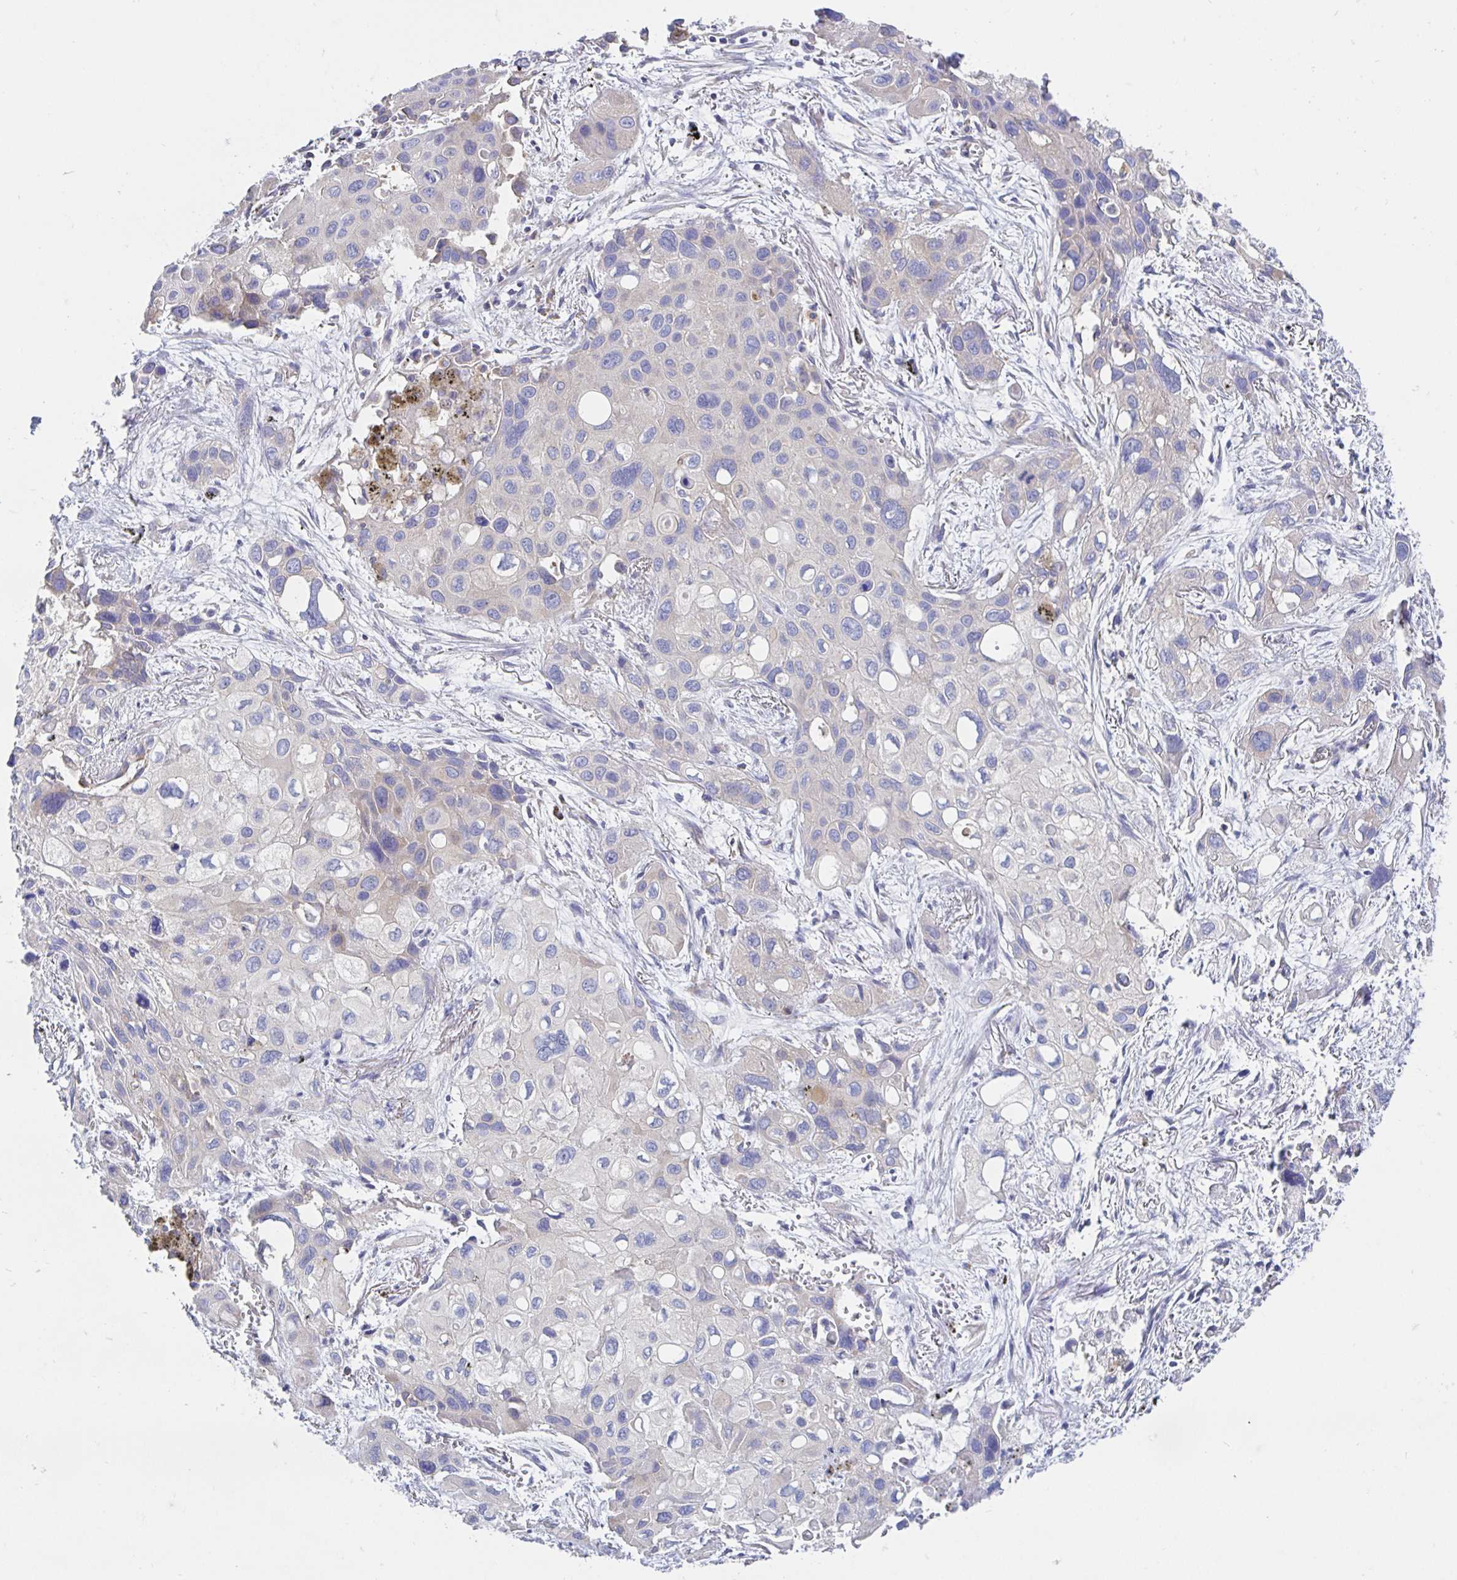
{"staining": {"intensity": "negative", "quantity": "none", "location": "none"}, "tissue": "lung cancer", "cell_type": "Tumor cells", "image_type": "cancer", "snomed": [{"axis": "morphology", "description": "Squamous cell carcinoma, NOS"}, {"axis": "morphology", "description": "Squamous cell carcinoma, metastatic, NOS"}, {"axis": "topography", "description": "Lung"}], "caption": "This is an IHC image of human lung squamous cell carcinoma. There is no staining in tumor cells.", "gene": "PRDX3", "patient": {"sex": "male", "age": 59}}